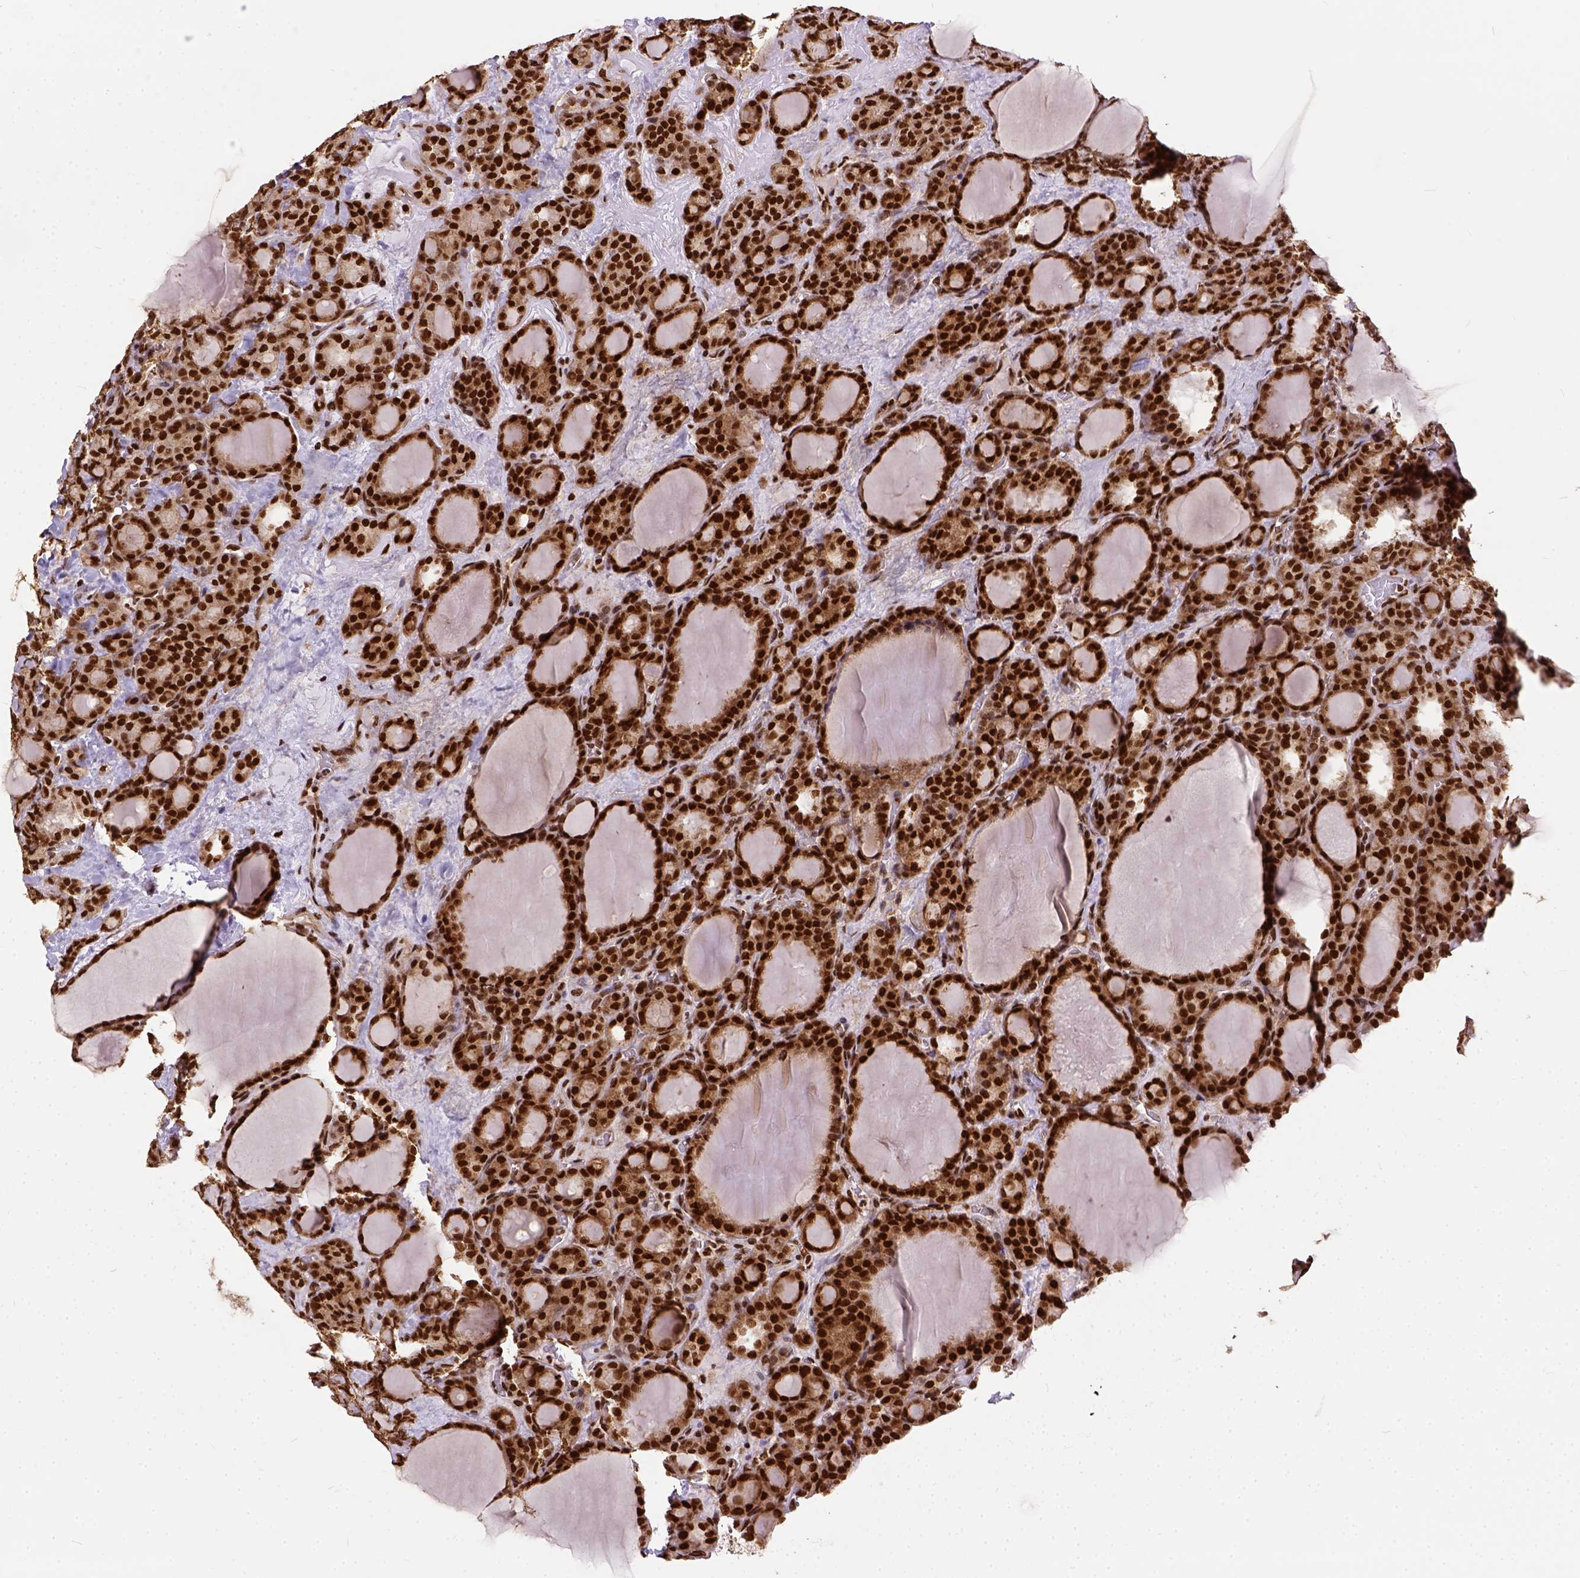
{"staining": {"intensity": "strong", "quantity": ">75%", "location": "nuclear"}, "tissue": "thyroid cancer", "cell_type": "Tumor cells", "image_type": "cancer", "snomed": [{"axis": "morphology", "description": "Normal tissue, NOS"}, {"axis": "morphology", "description": "Follicular adenoma carcinoma, NOS"}, {"axis": "topography", "description": "Thyroid gland"}], "caption": "An image of follicular adenoma carcinoma (thyroid) stained for a protein exhibits strong nuclear brown staining in tumor cells.", "gene": "NACC1", "patient": {"sex": "female", "age": 31}}